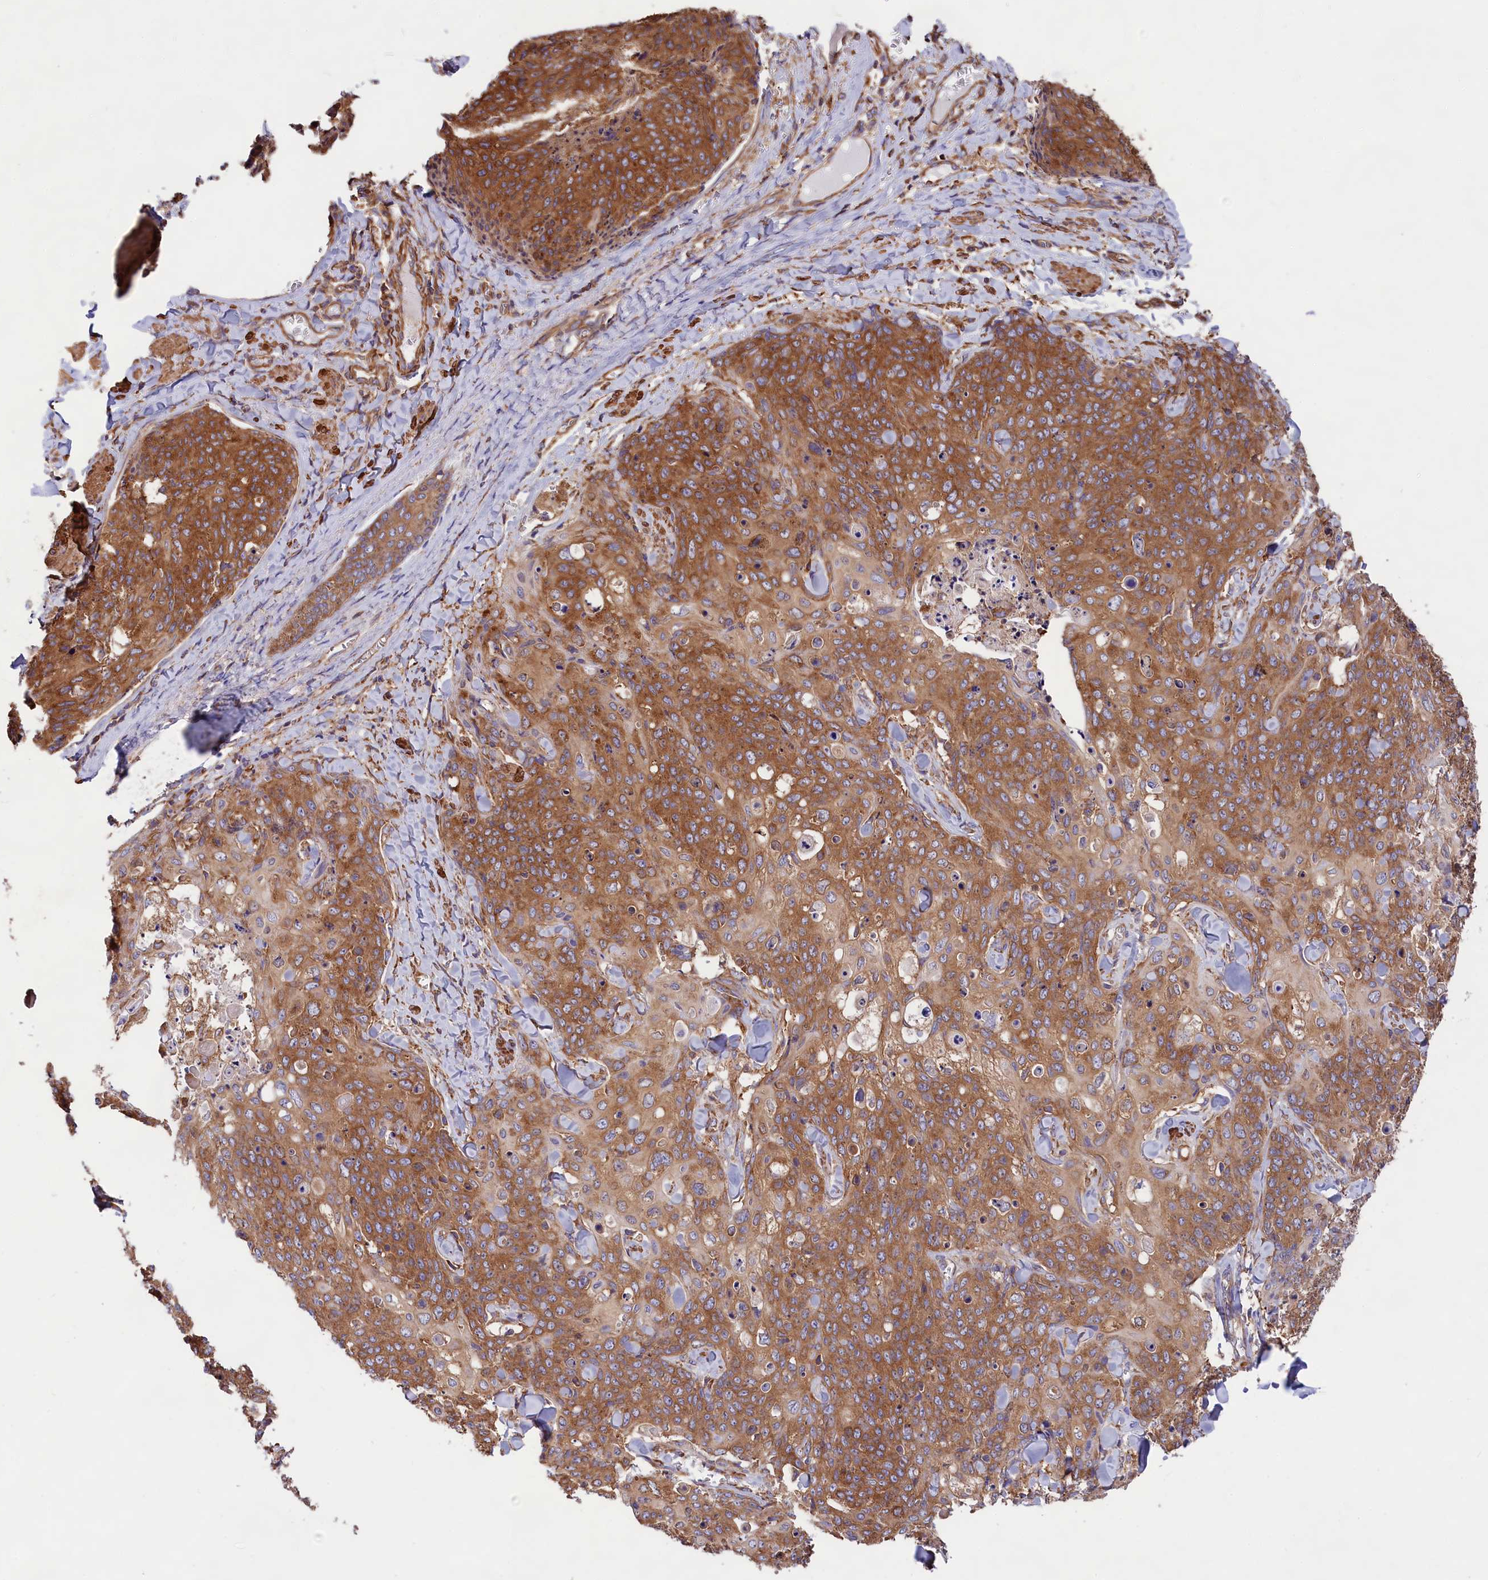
{"staining": {"intensity": "moderate", "quantity": ">75%", "location": "cytoplasmic/membranous"}, "tissue": "skin cancer", "cell_type": "Tumor cells", "image_type": "cancer", "snomed": [{"axis": "morphology", "description": "Squamous cell carcinoma, NOS"}, {"axis": "topography", "description": "Skin"}, {"axis": "topography", "description": "Vulva"}], "caption": "The histopathology image displays immunohistochemical staining of skin cancer. There is moderate cytoplasmic/membranous positivity is appreciated in approximately >75% of tumor cells.", "gene": "GYS1", "patient": {"sex": "female", "age": 85}}